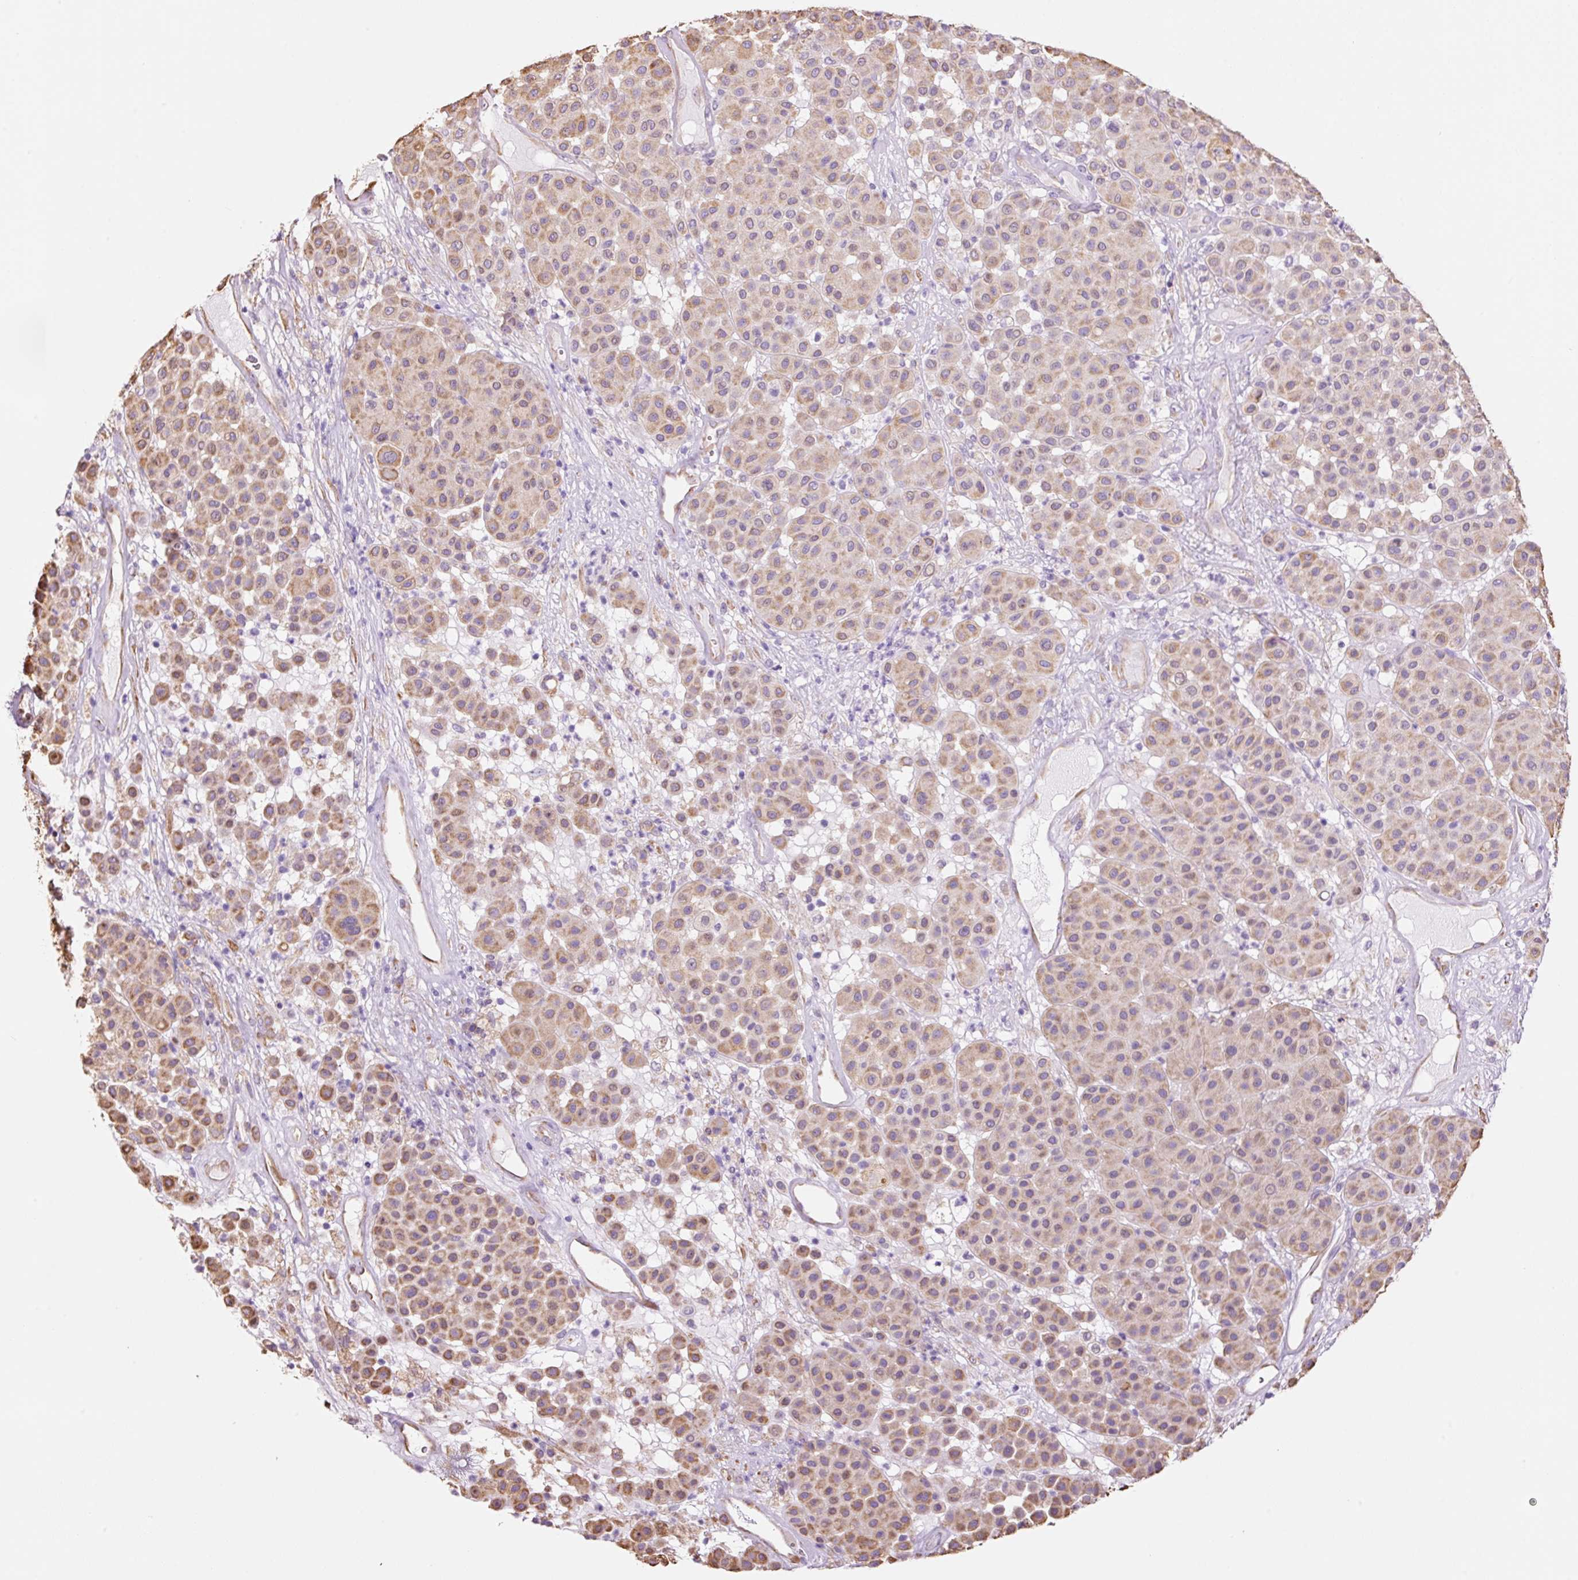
{"staining": {"intensity": "moderate", "quantity": ">75%", "location": "cytoplasmic/membranous"}, "tissue": "melanoma", "cell_type": "Tumor cells", "image_type": "cancer", "snomed": [{"axis": "morphology", "description": "Malignant melanoma, Metastatic site"}, {"axis": "topography", "description": "Smooth muscle"}], "caption": "Human malignant melanoma (metastatic site) stained for a protein (brown) shows moderate cytoplasmic/membranous positive positivity in about >75% of tumor cells.", "gene": "GCG", "patient": {"sex": "male", "age": 41}}